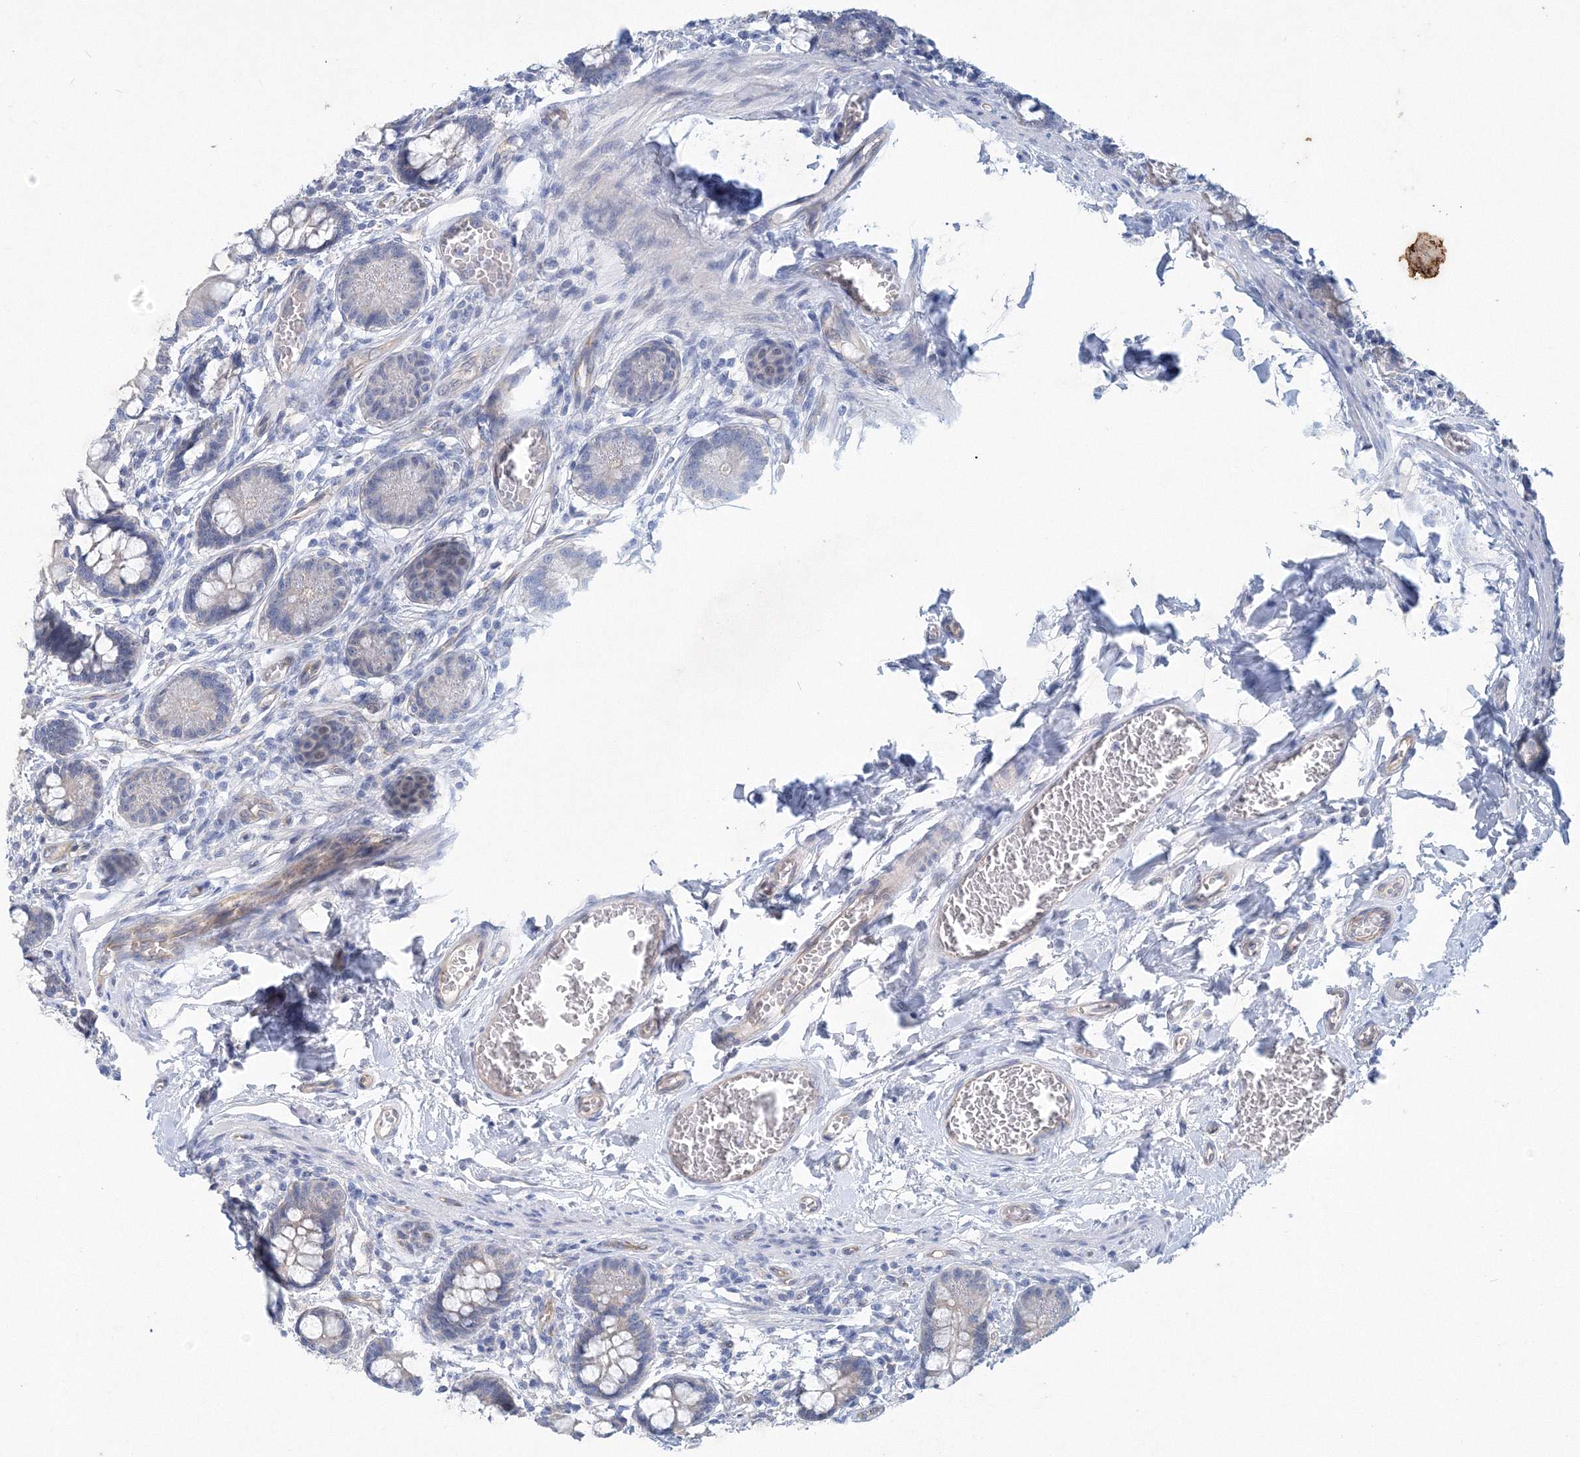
{"staining": {"intensity": "negative", "quantity": "none", "location": "none"}, "tissue": "small intestine", "cell_type": "Glandular cells", "image_type": "normal", "snomed": [{"axis": "morphology", "description": "Normal tissue, NOS"}, {"axis": "topography", "description": "Small intestine"}], "caption": "This is an immunohistochemistry photomicrograph of benign human small intestine. There is no staining in glandular cells.", "gene": "TANC1", "patient": {"sex": "male", "age": 52}}